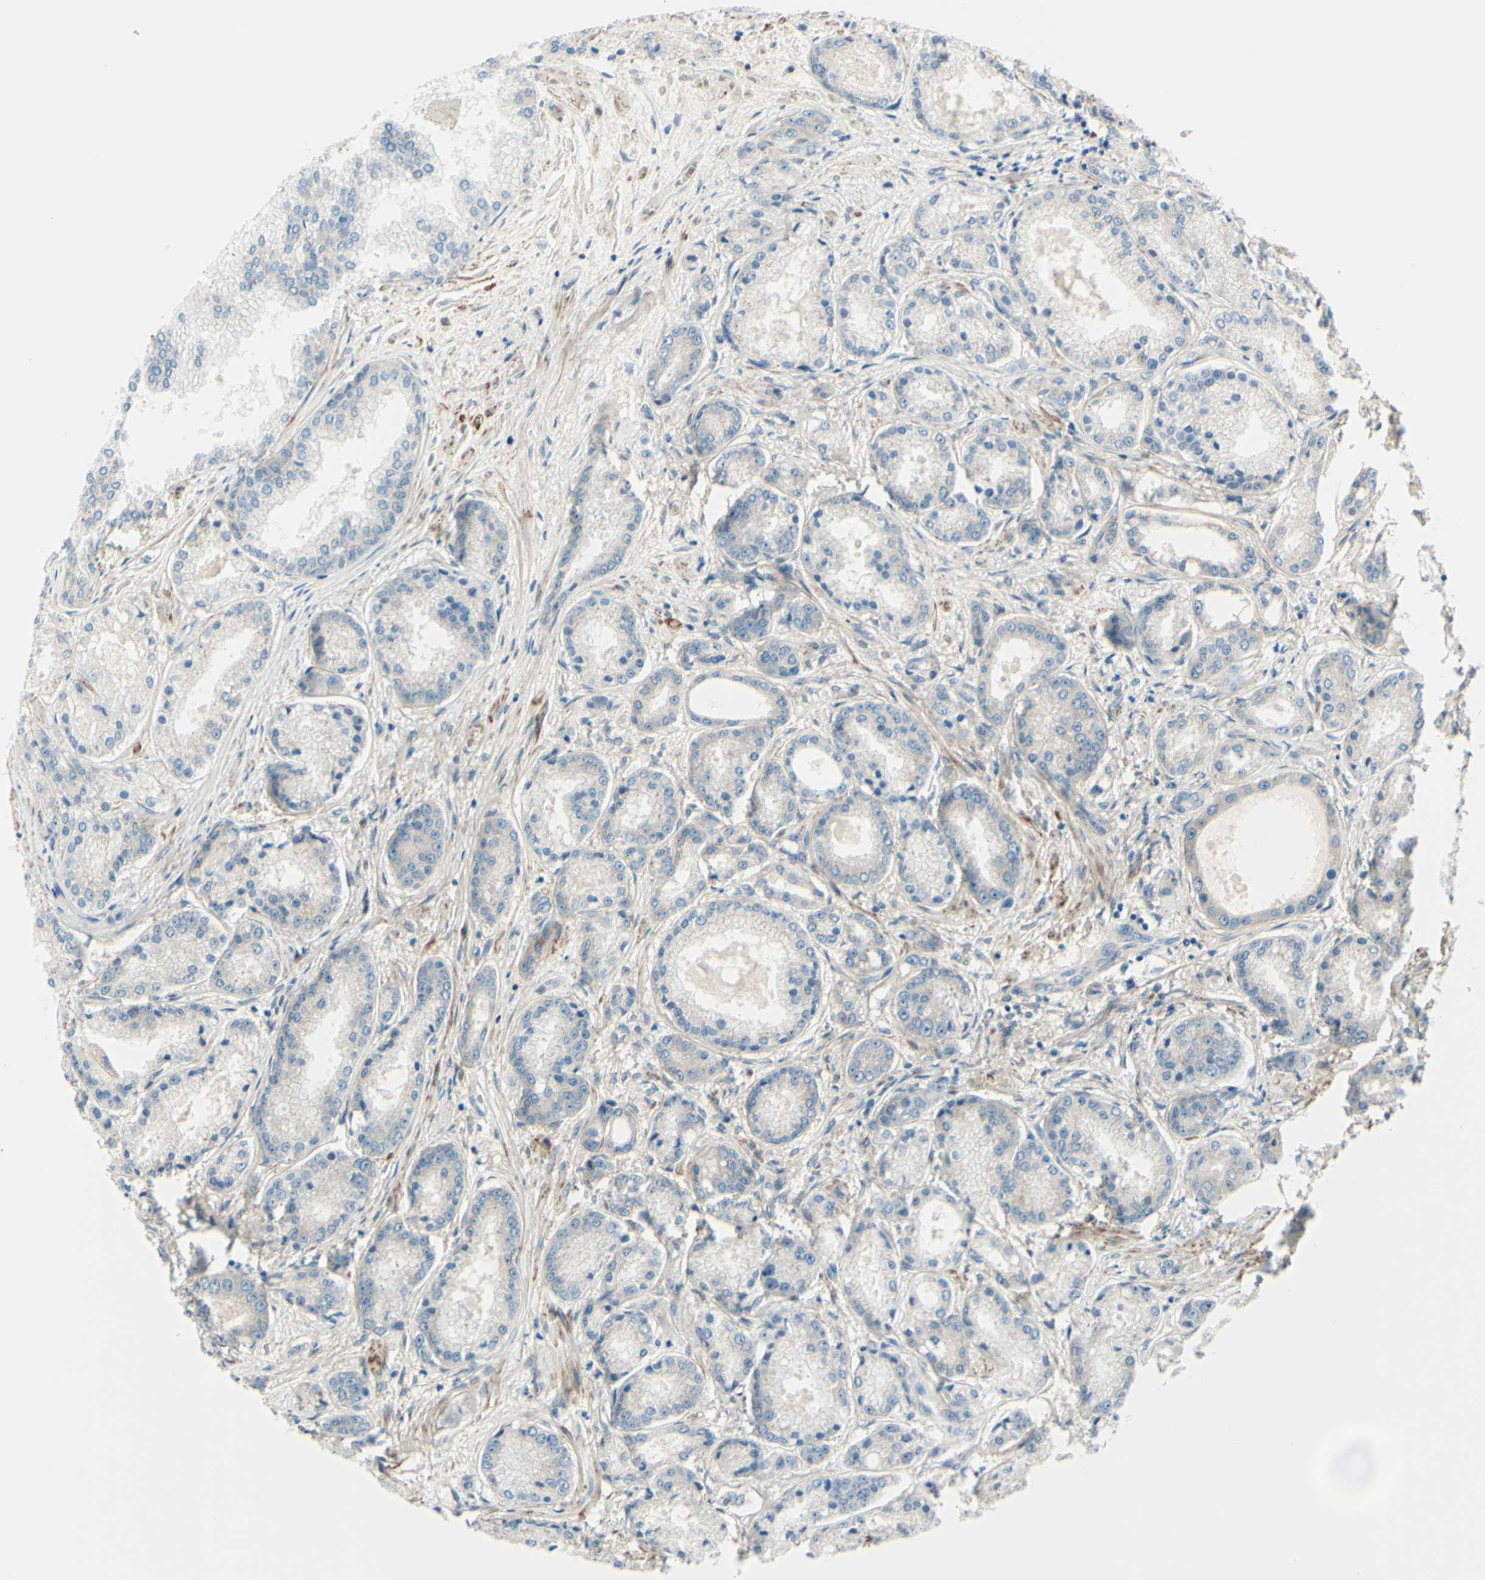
{"staining": {"intensity": "weak", "quantity": ">75%", "location": "cytoplasmic/membranous"}, "tissue": "prostate cancer", "cell_type": "Tumor cells", "image_type": "cancer", "snomed": [{"axis": "morphology", "description": "Adenocarcinoma, High grade"}, {"axis": "topography", "description": "Prostate"}], "caption": "Weak cytoplasmic/membranous staining for a protein is present in approximately >75% of tumor cells of adenocarcinoma (high-grade) (prostate) using immunohistochemistry.", "gene": "PCDHGA2", "patient": {"sex": "male", "age": 59}}